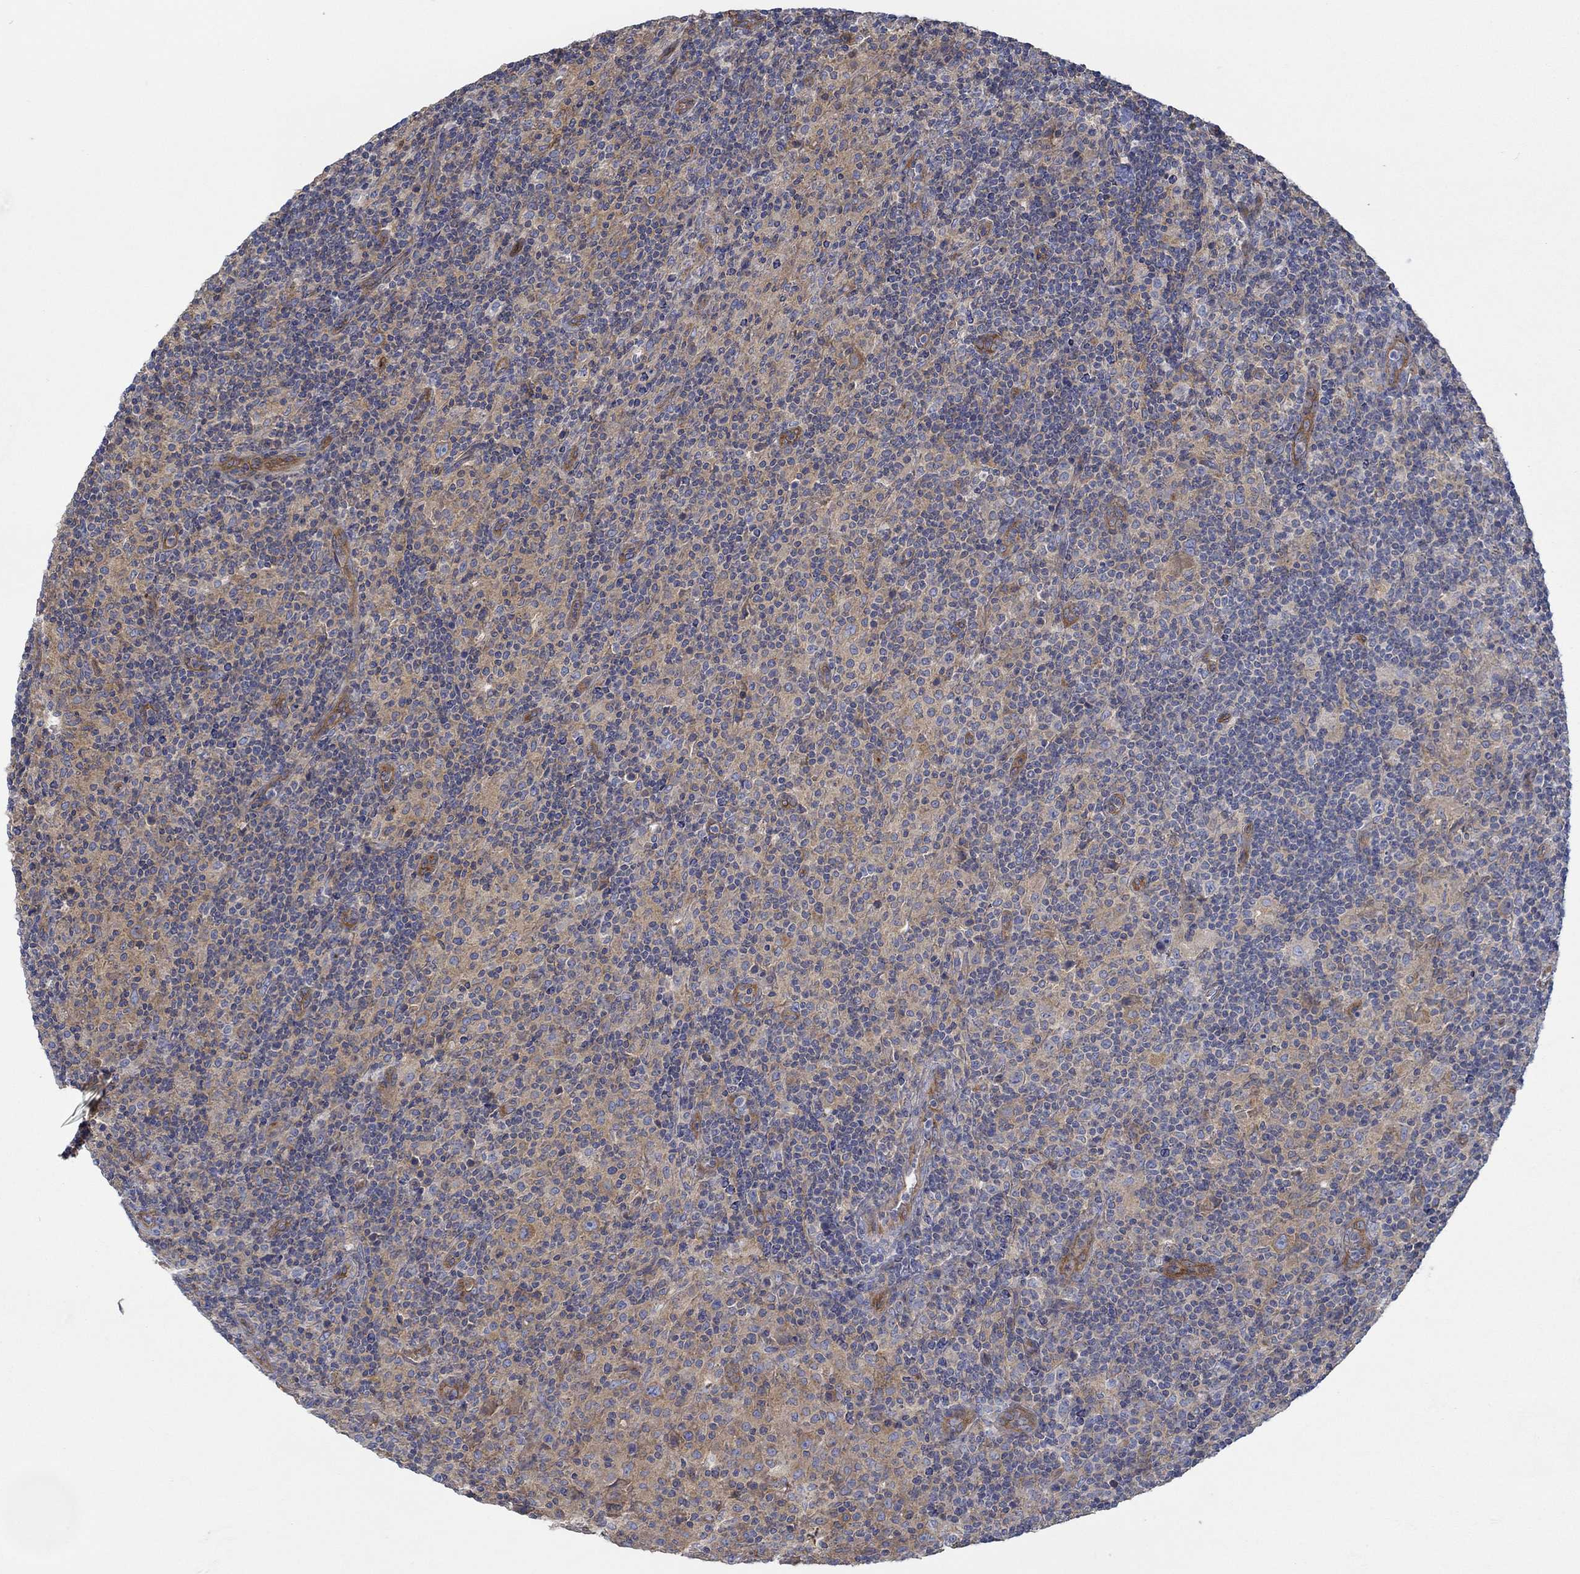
{"staining": {"intensity": "weak", "quantity": "<25%", "location": "cytoplasmic/membranous"}, "tissue": "lymphoma", "cell_type": "Tumor cells", "image_type": "cancer", "snomed": [{"axis": "morphology", "description": "Hodgkin's disease, NOS"}, {"axis": "topography", "description": "Lymph node"}], "caption": "Lymphoma was stained to show a protein in brown. There is no significant positivity in tumor cells. (DAB IHC, high magnification).", "gene": "SPAG9", "patient": {"sex": "male", "age": 70}}